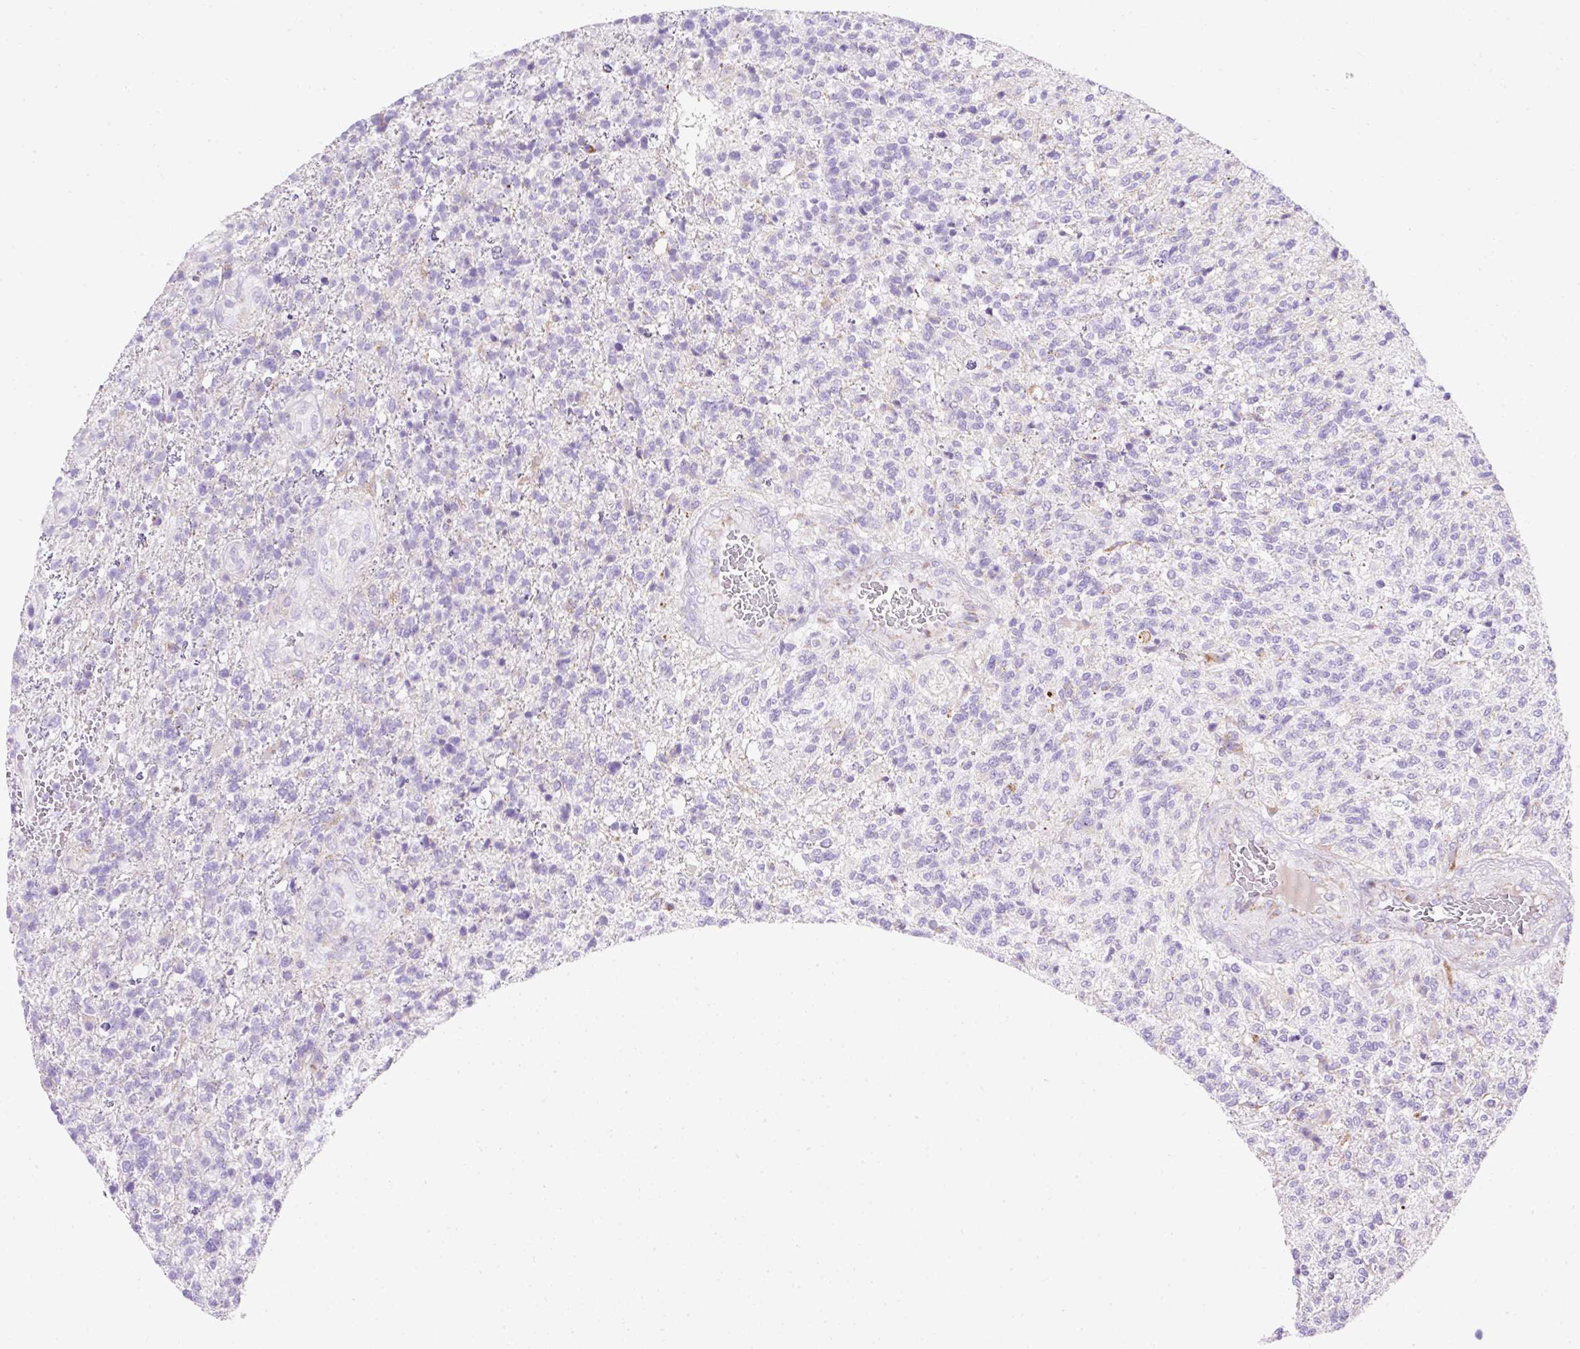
{"staining": {"intensity": "negative", "quantity": "none", "location": "none"}, "tissue": "glioma", "cell_type": "Tumor cells", "image_type": "cancer", "snomed": [{"axis": "morphology", "description": "Glioma, malignant, High grade"}, {"axis": "topography", "description": "Brain"}], "caption": "Micrograph shows no protein expression in tumor cells of glioma tissue. The staining was performed using DAB (3,3'-diaminobenzidine) to visualize the protein expression in brown, while the nuclei were stained in blue with hematoxylin (Magnification: 20x).", "gene": "PLPP2", "patient": {"sex": "male", "age": 56}}